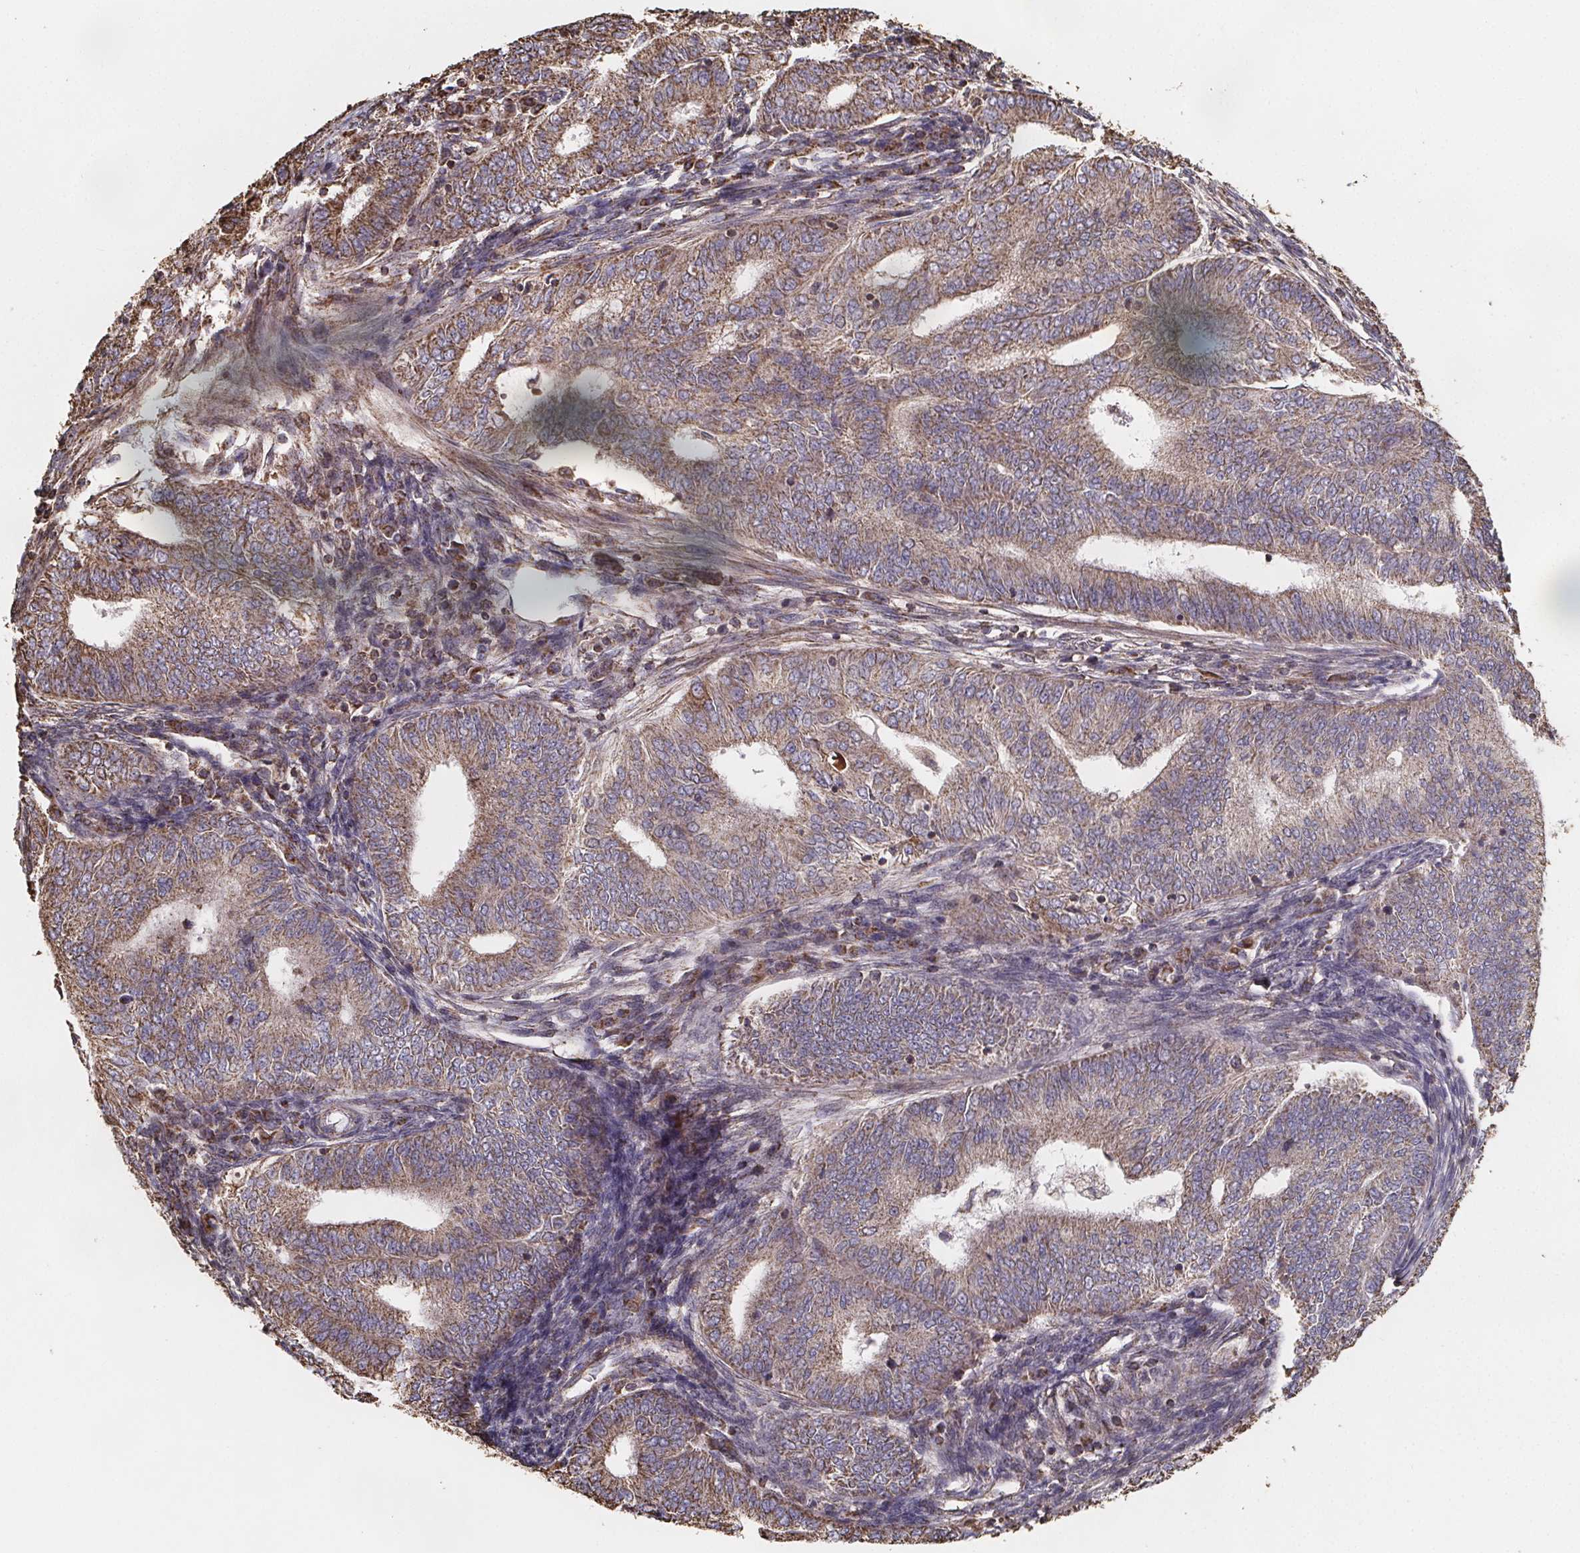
{"staining": {"intensity": "moderate", "quantity": ">75%", "location": "cytoplasmic/membranous"}, "tissue": "endometrial cancer", "cell_type": "Tumor cells", "image_type": "cancer", "snomed": [{"axis": "morphology", "description": "Adenocarcinoma, NOS"}, {"axis": "topography", "description": "Endometrium"}], "caption": "Immunohistochemistry histopathology image of endometrial cancer (adenocarcinoma) stained for a protein (brown), which exhibits medium levels of moderate cytoplasmic/membranous expression in approximately >75% of tumor cells.", "gene": "SLC35D2", "patient": {"sex": "female", "age": 62}}